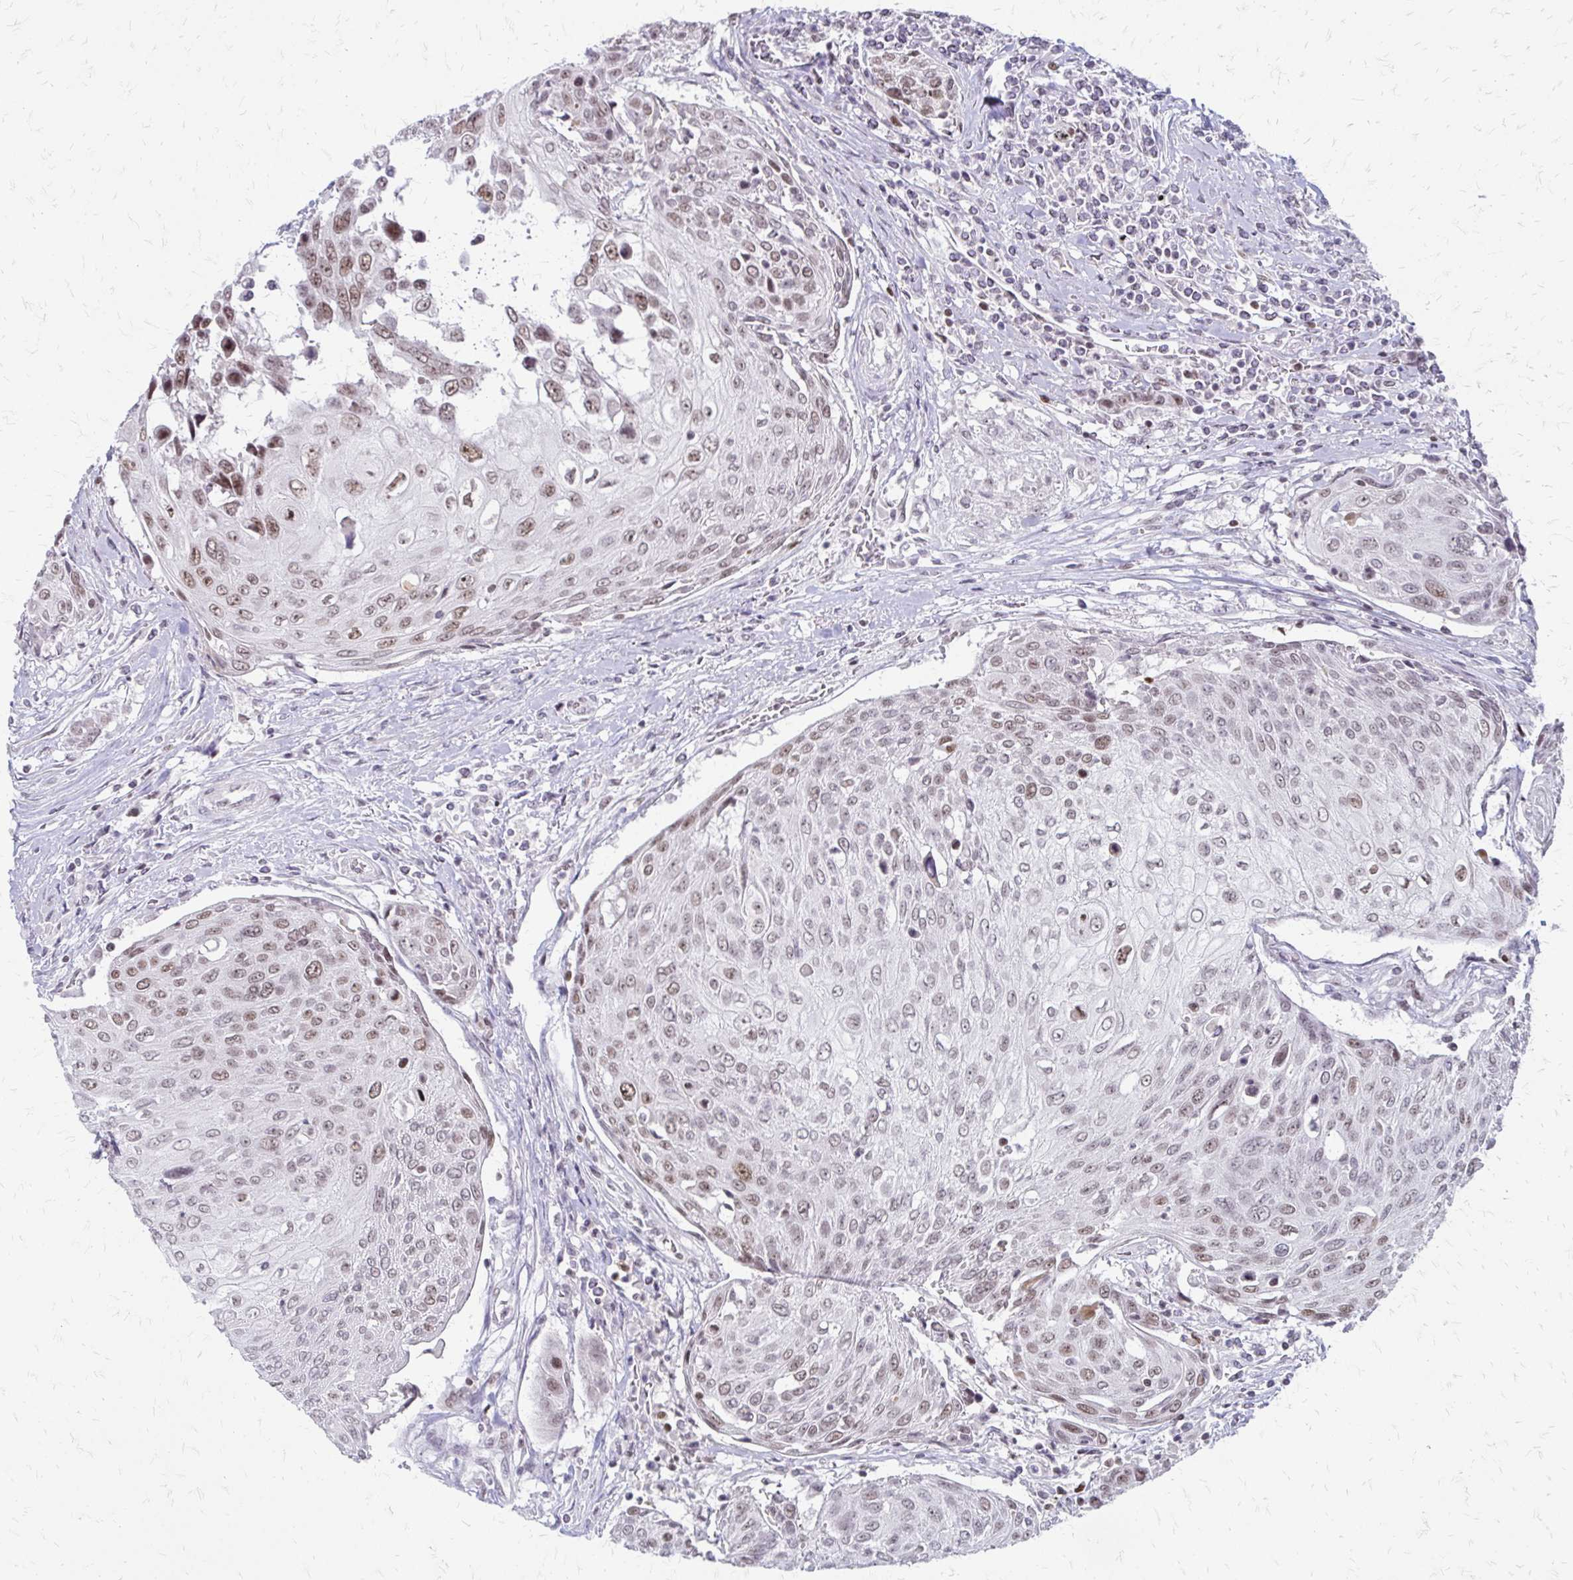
{"staining": {"intensity": "moderate", "quantity": ">75%", "location": "nuclear"}, "tissue": "urothelial cancer", "cell_type": "Tumor cells", "image_type": "cancer", "snomed": [{"axis": "morphology", "description": "Urothelial carcinoma, High grade"}, {"axis": "topography", "description": "Urinary bladder"}], "caption": "A histopathology image showing moderate nuclear positivity in approximately >75% of tumor cells in urothelial cancer, as visualized by brown immunohistochemical staining.", "gene": "EED", "patient": {"sex": "female", "age": 70}}